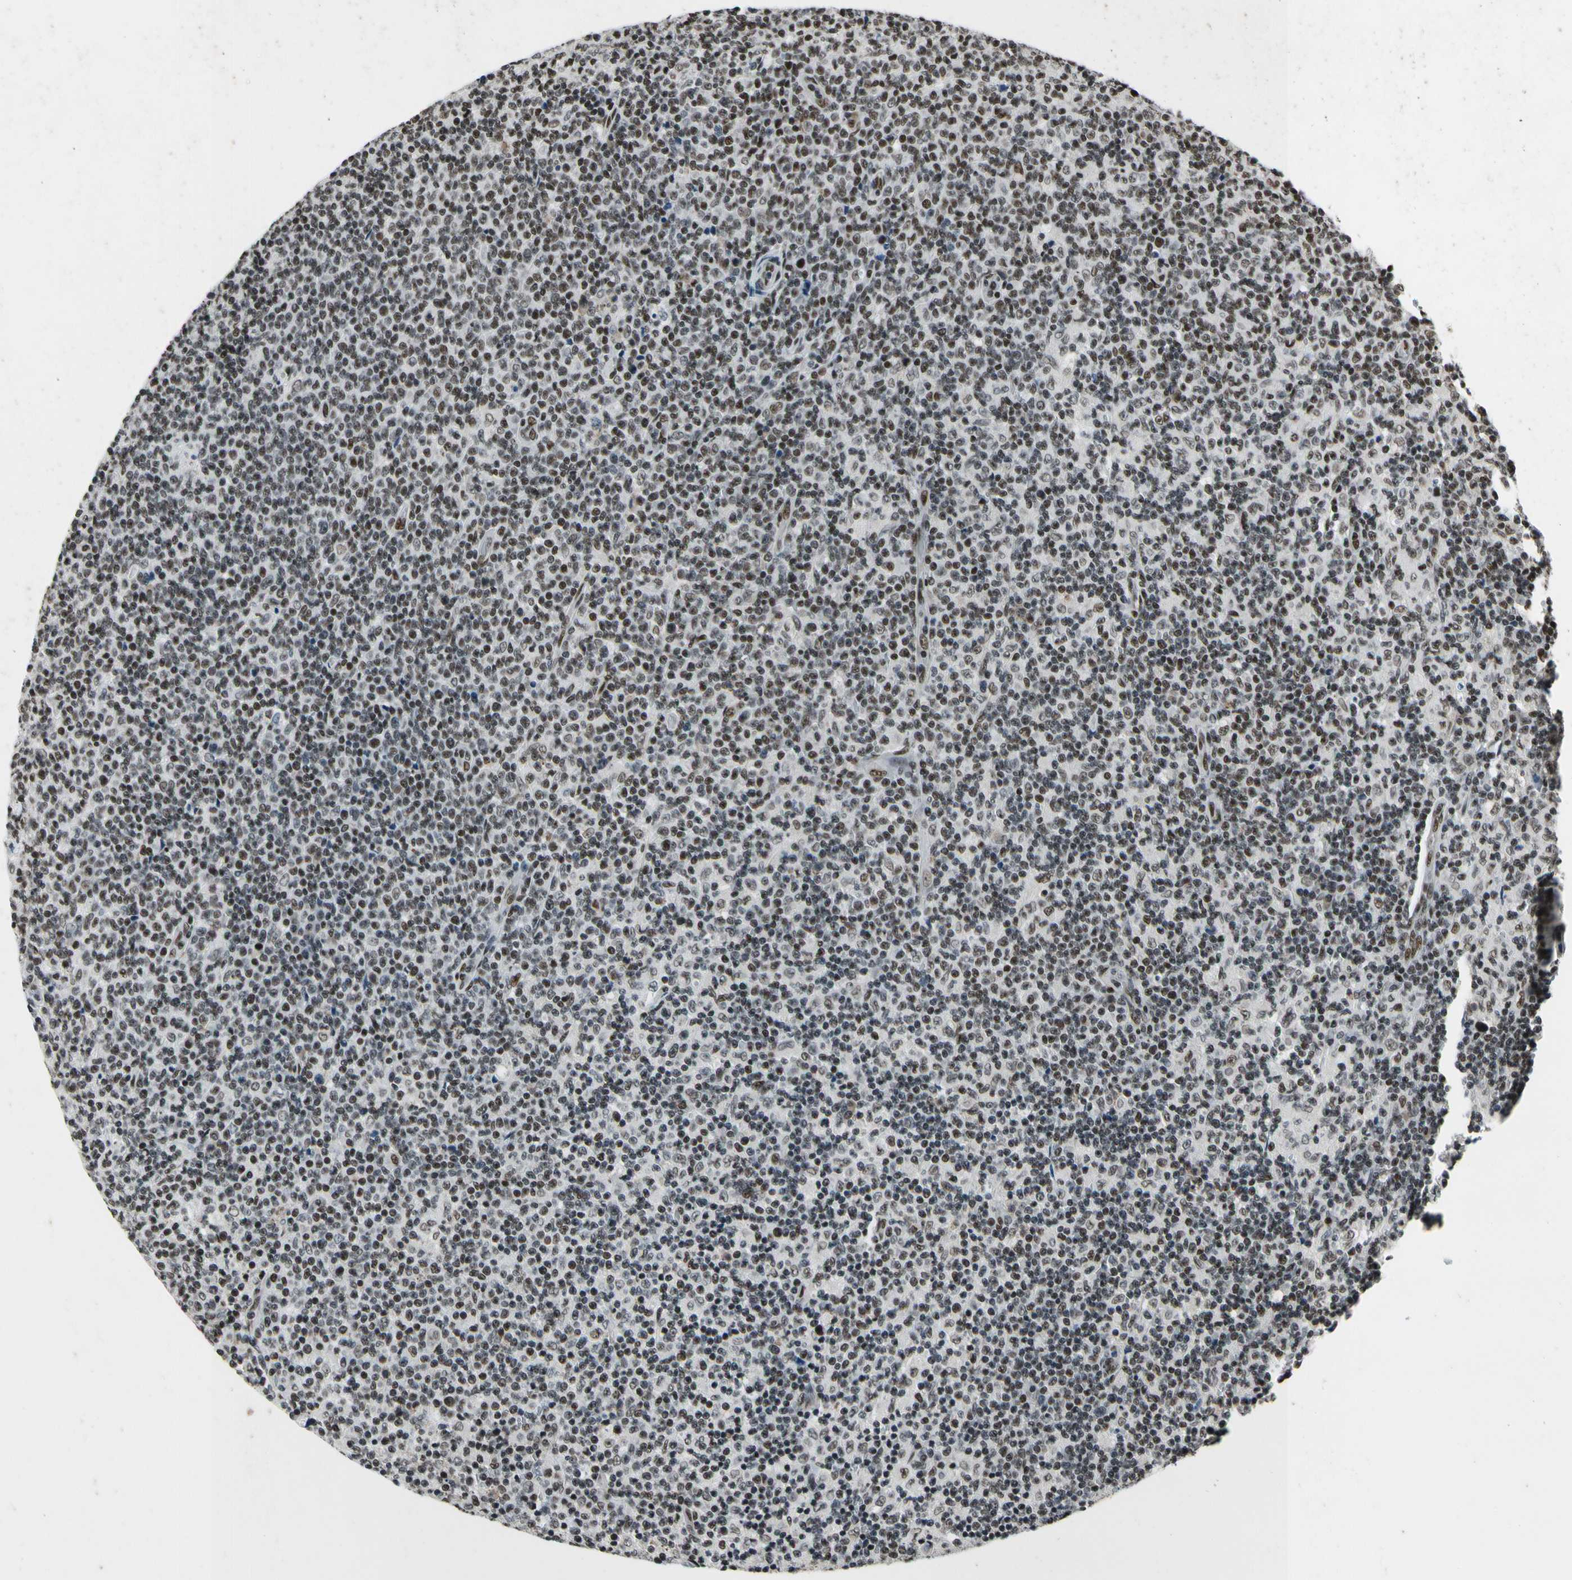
{"staining": {"intensity": "moderate", "quantity": ">75%", "location": "nuclear"}, "tissue": "lymph node", "cell_type": "Germinal center cells", "image_type": "normal", "snomed": [{"axis": "morphology", "description": "Normal tissue, NOS"}, {"axis": "morphology", "description": "Inflammation, NOS"}, {"axis": "topography", "description": "Lymph node"}], "caption": "Lymph node was stained to show a protein in brown. There is medium levels of moderate nuclear positivity in about >75% of germinal center cells. The staining was performed using DAB to visualize the protein expression in brown, while the nuclei were stained in blue with hematoxylin (Magnification: 20x).", "gene": "RECQL", "patient": {"sex": "male", "age": 55}}